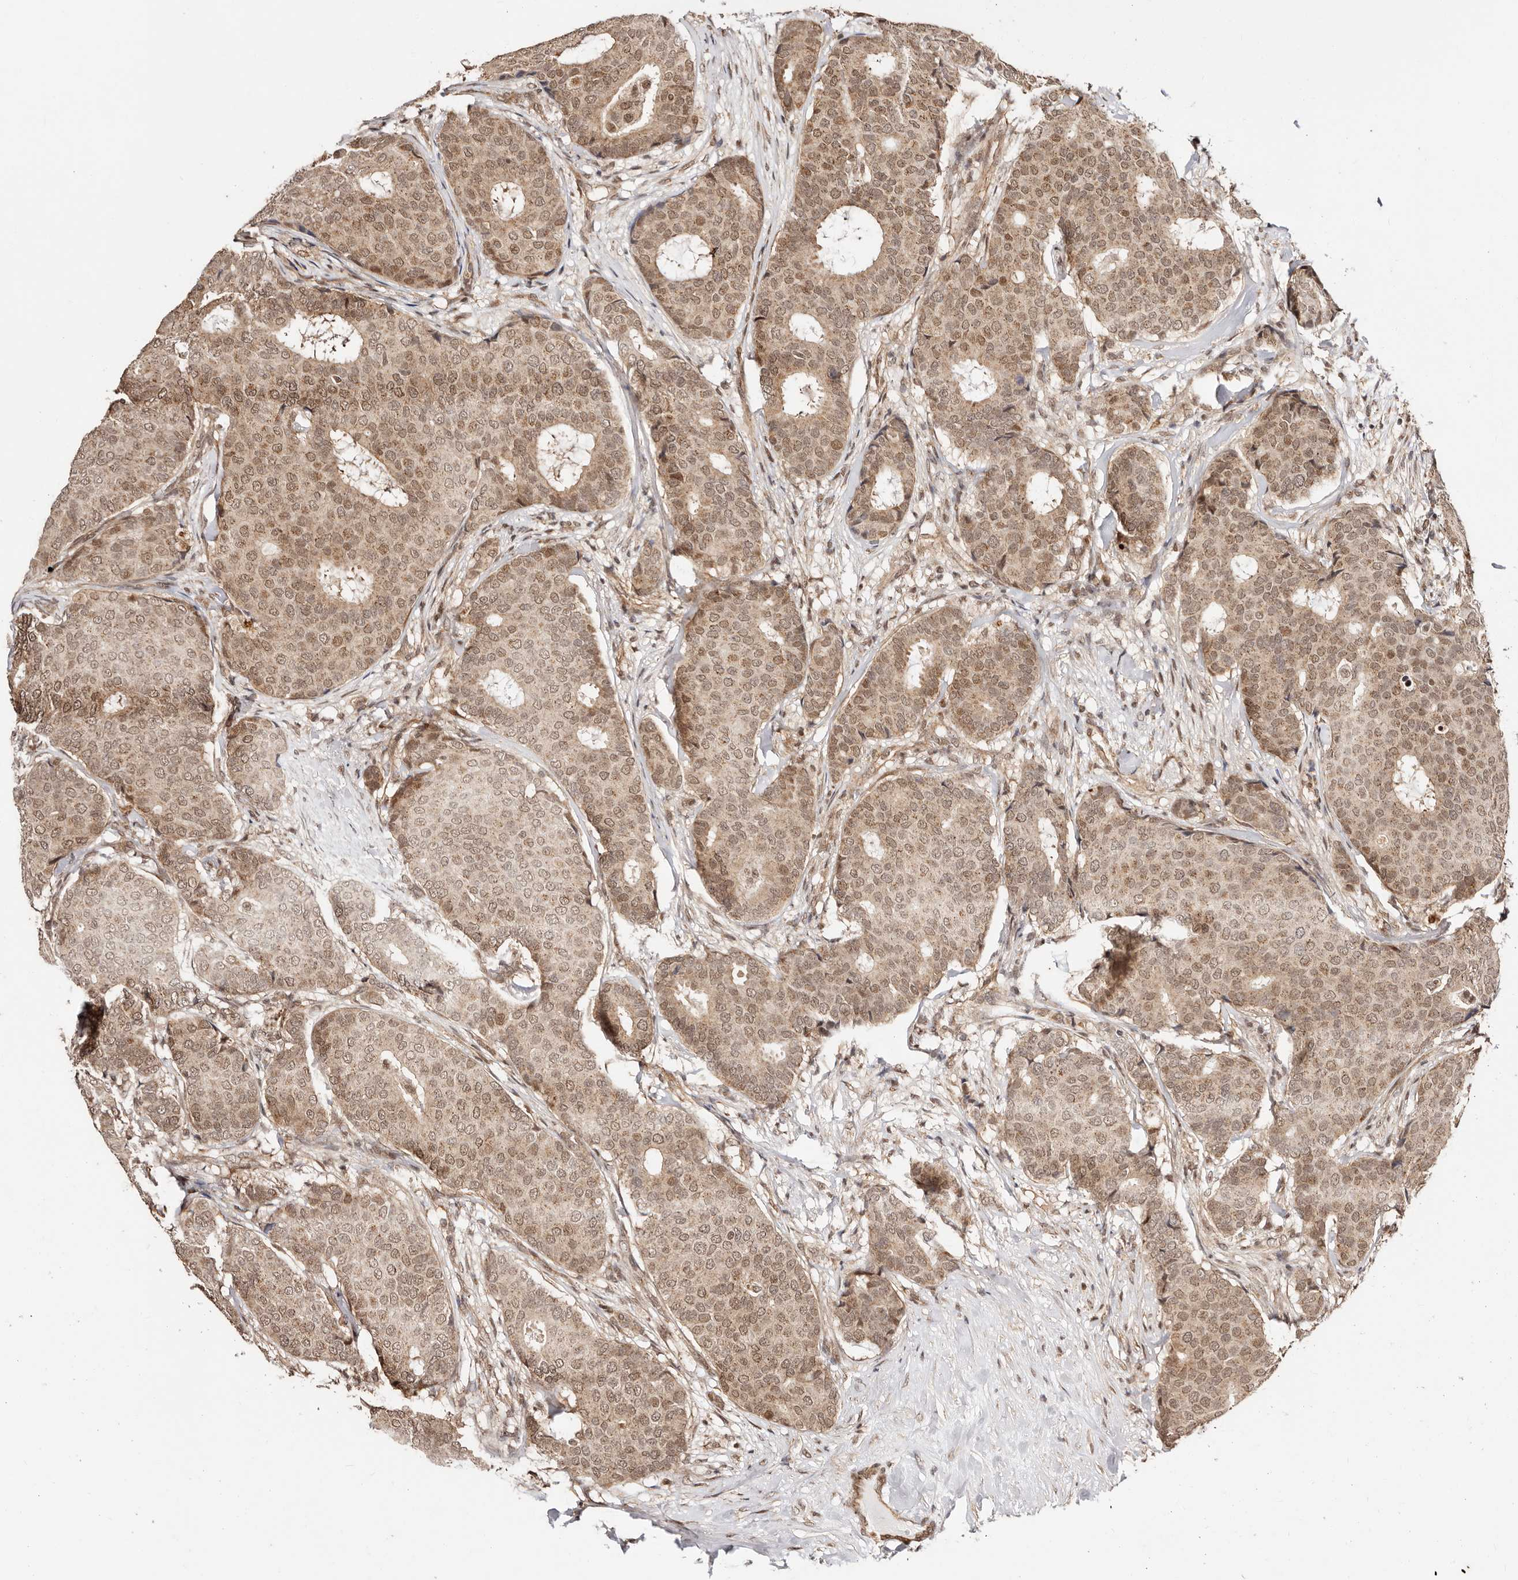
{"staining": {"intensity": "moderate", "quantity": ">75%", "location": "cytoplasmic/membranous,nuclear"}, "tissue": "breast cancer", "cell_type": "Tumor cells", "image_type": "cancer", "snomed": [{"axis": "morphology", "description": "Duct carcinoma"}, {"axis": "topography", "description": "Breast"}], "caption": "Breast infiltrating ductal carcinoma stained with DAB (3,3'-diaminobenzidine) IHC exhibits medium levels of moderate cytoplasmic/membranous and nuclear expression in about >75% of tumor cells. (DAB = brown stain, brightfield microscopy at high magnification).", "gene": "CTNNBL1", "patient": {"sex": "female", "age": 75}}